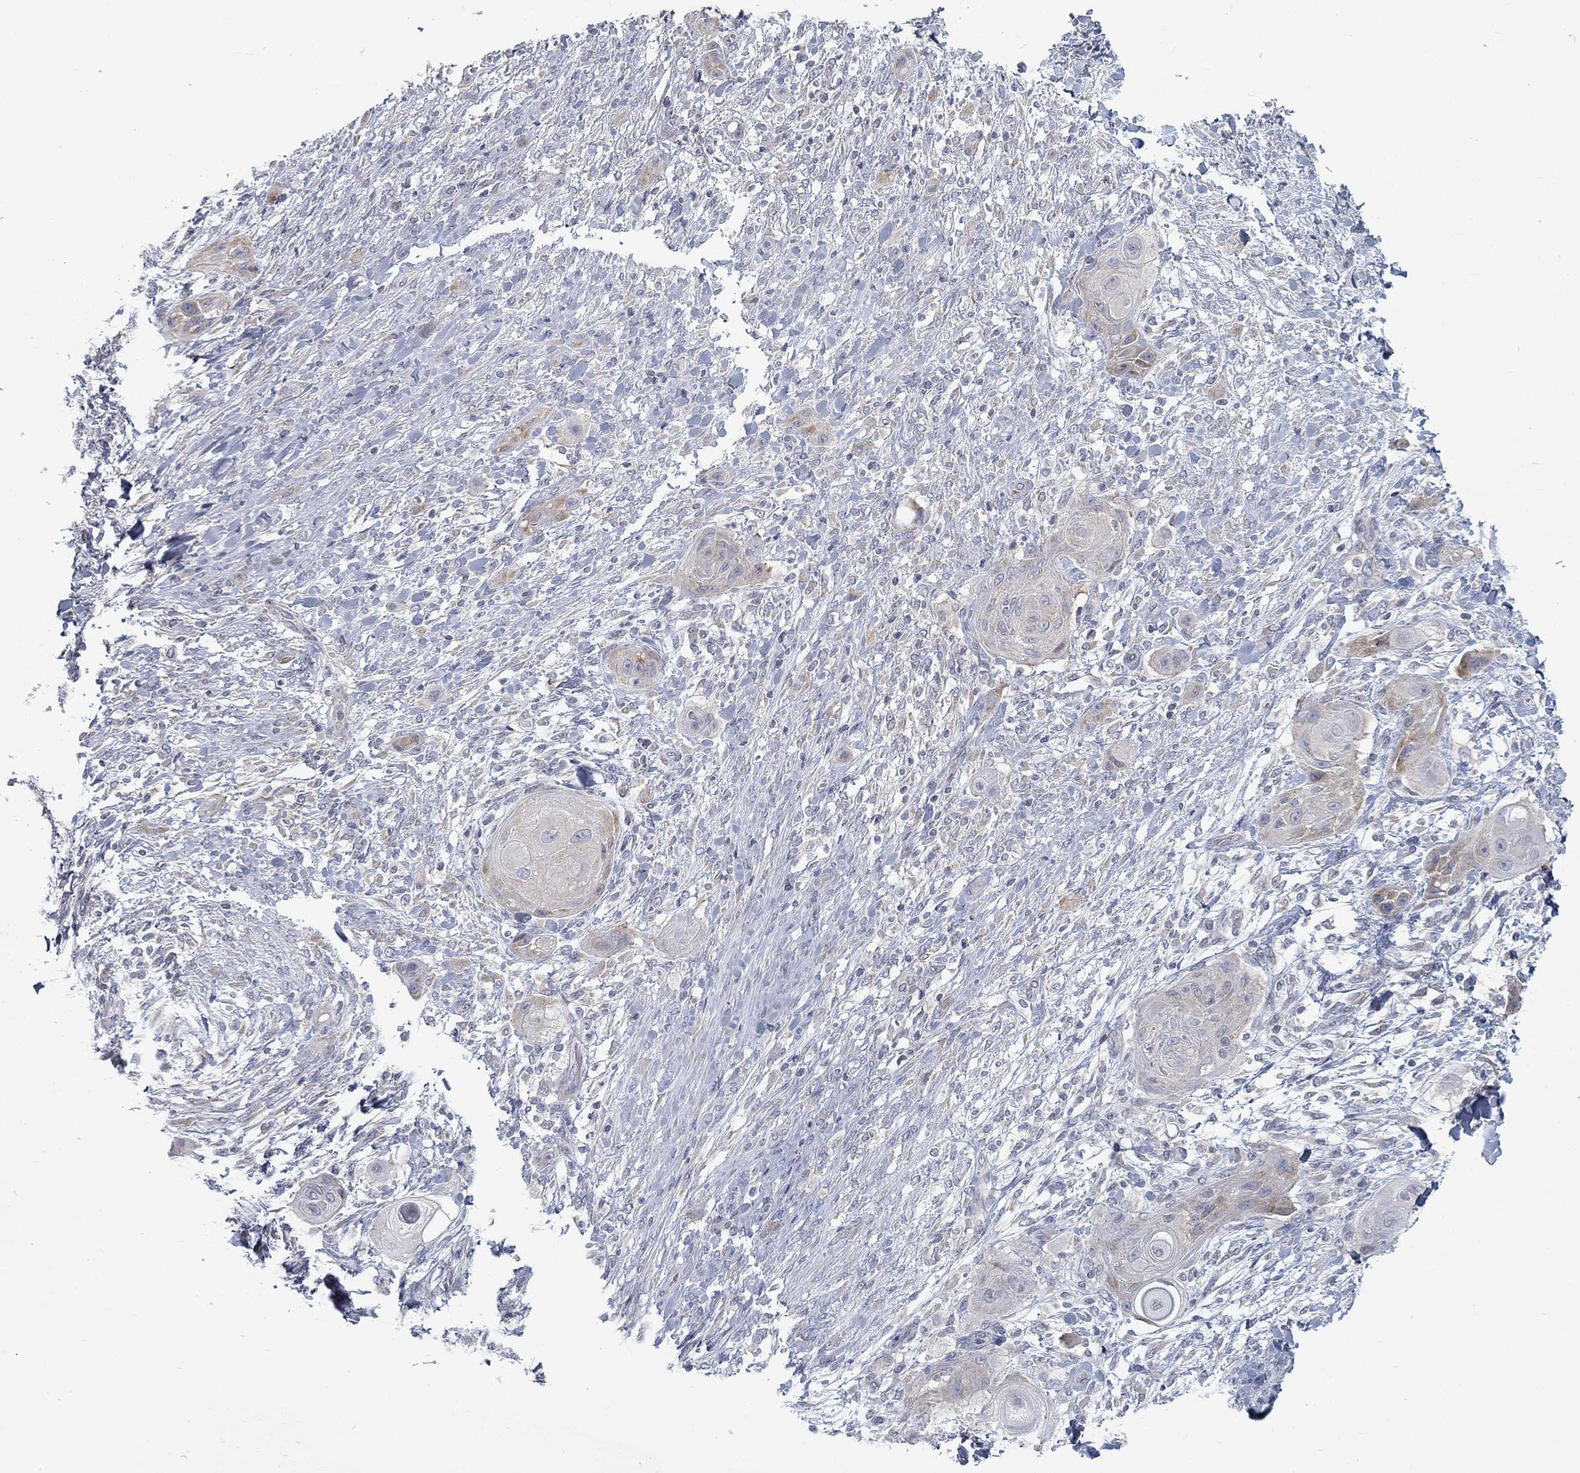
{"staining": {"intensity": "weak", "quantity": "25%-75%", "location": "cytoplasmic/membranous"}, "tissue": "skin cancer", "cell_type": "Tumor cells", "image_type": "cancer", "snomed": [{"axis": "morphology", "description": "Squamous cell carcinoma, NOS"}, {"axis": "topography", "description": "Skin"}], "caption": "An immunohistochemistry image of tumor tissue is shown. Protein staining in brown shows weak cytoplasmic/membranous positivity in skin cancer (squamous cell carcinoma) within tumor cells. The staining was performed using DAB, with brown indicating positive protein expression. Nuclei are stained blue with hematoxylin.", "gene": "ATP1A3", "patient": {"sex": "male", "age": 62}}